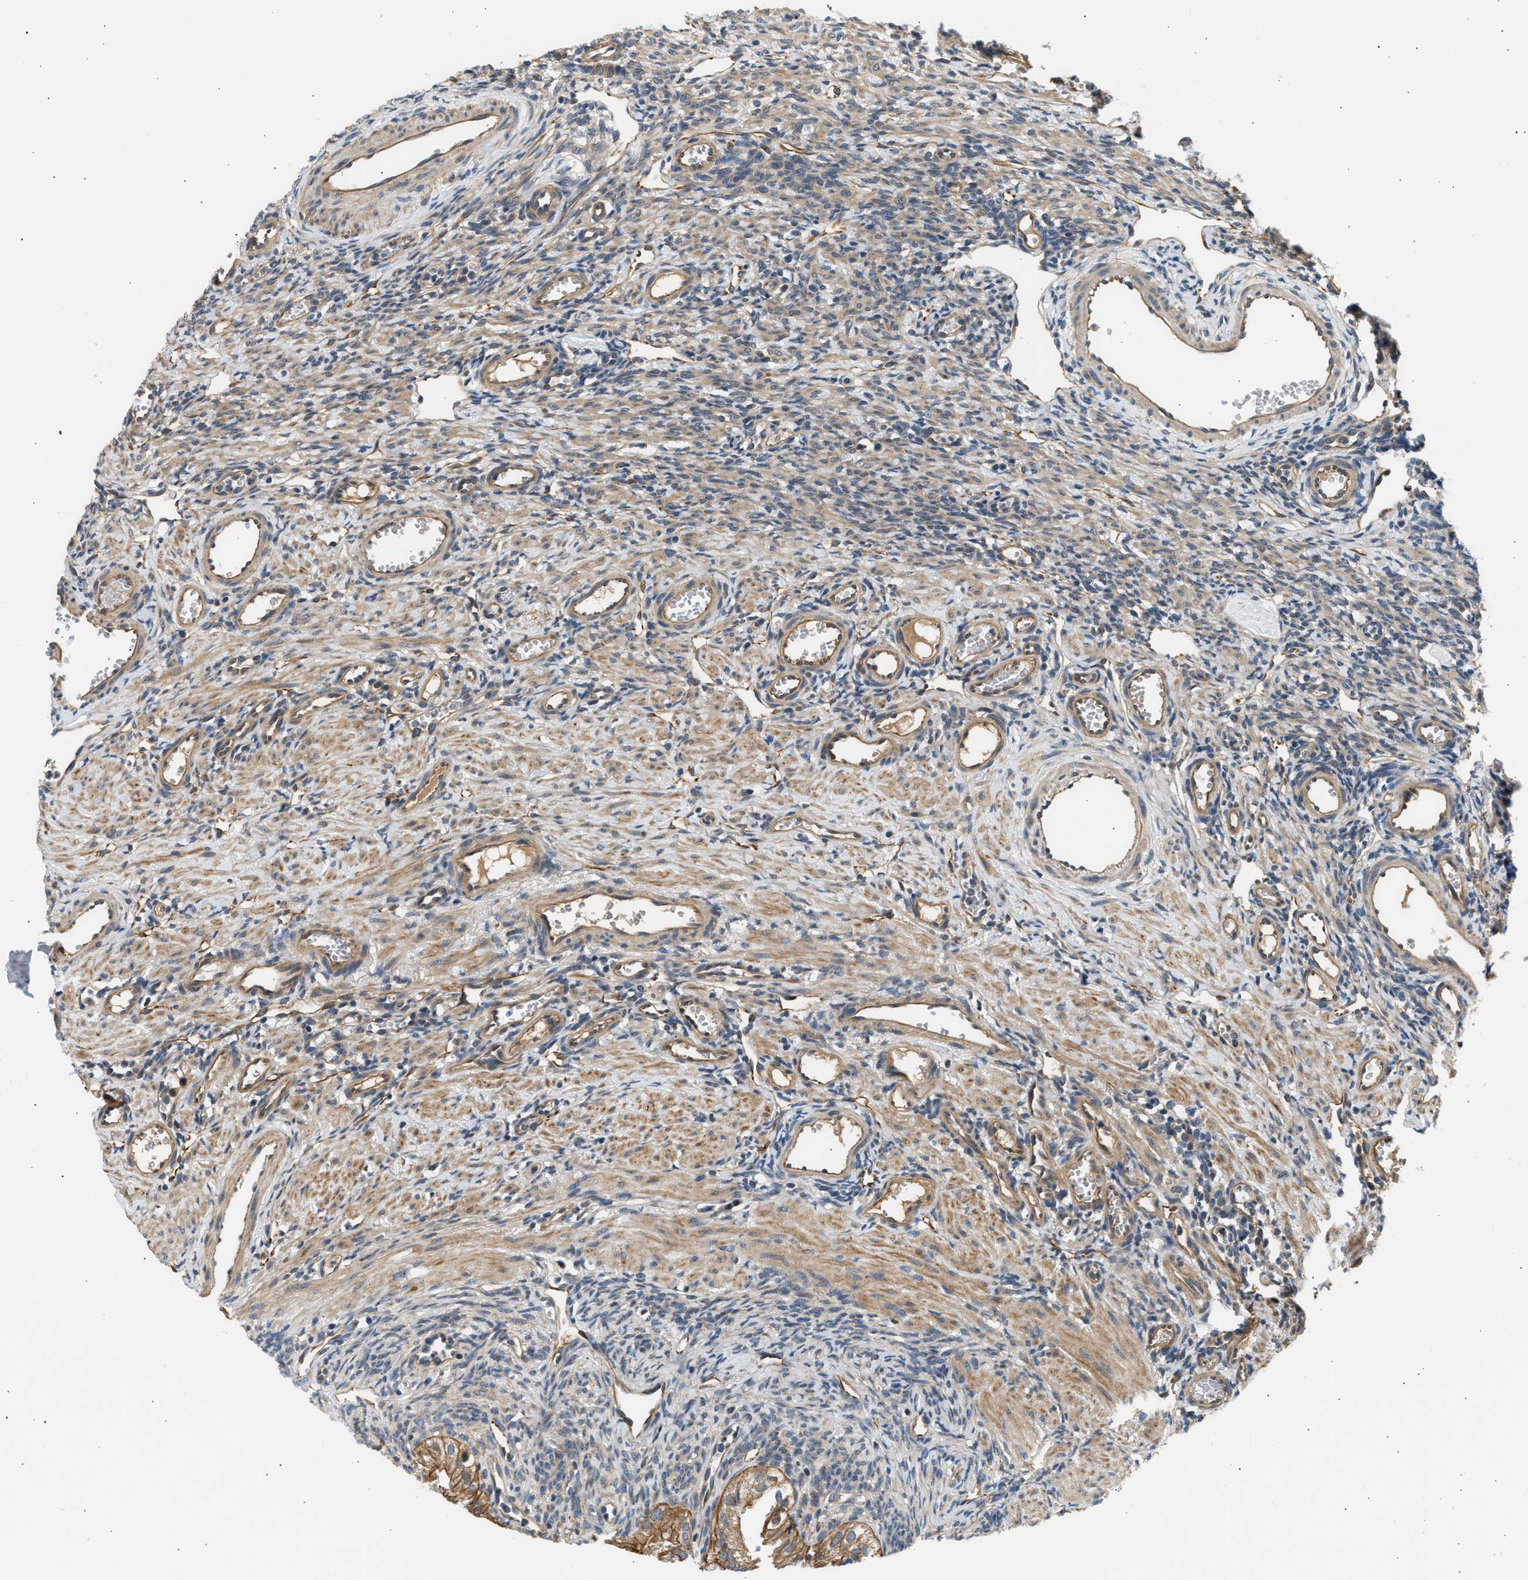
{"staining": {"intensity": "moderate", "quantity": ">75%", "location": "cytoplasmic/membranous"}, "tissue": "ovary", "cell_type": "Follicle cells", "image_type": "normal", "snomed": [{"axis": "morphology", "description": "Normal tissue, NOS"}, {"axis": "topography", "description": "Ovary"}], "caption": "DAB immunohistochemical staining of normal human ovary shows moderate cytoplasmic/membranous protein positivity in approximately >75% of follicle cells.", "gene": "WDR31", "patient": {"sex": "female", "age": 33}}